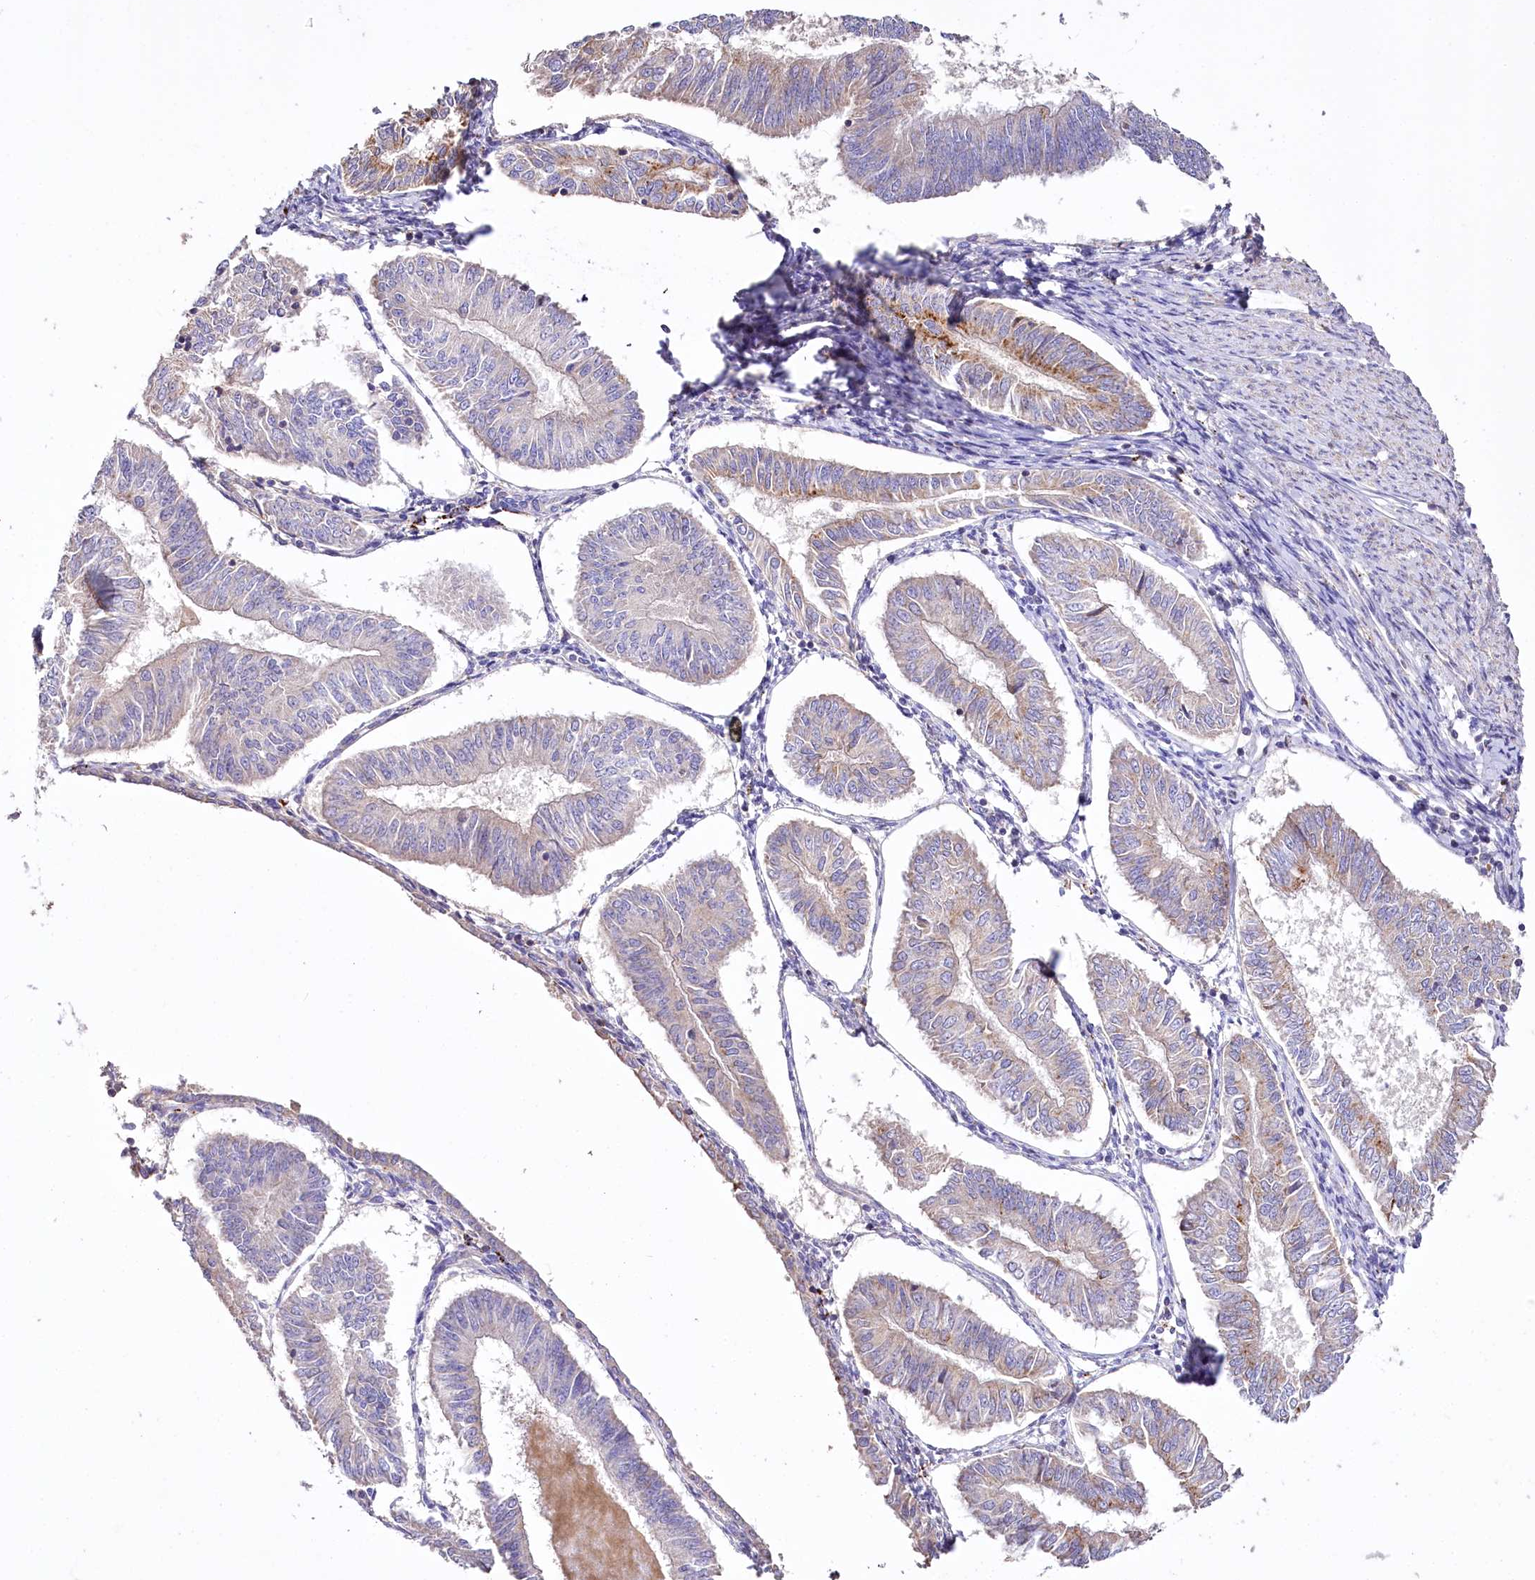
{"staining": {"intensity": "moderate", "quantity": "<25%", "location": "cytoplasmic/membranous"}, "tissue": "endometrial cancer", "cell_type": "Tumor cells", "image_type": "cancer", "snomed": [{"axis": "morphology", "description": "Adenocarcinoma, NOS"}, {"axis": "topography", "description": "Endometrium"}], "caption": "Moderate cytoplasmic/membranous expression is present in about <25% of tumor cells in endometrial cancer. (Brightfield microscopy of DAB IHC at high magnification).", "gene": "PTER", "patient": {"sex": "female", "age": 58}}